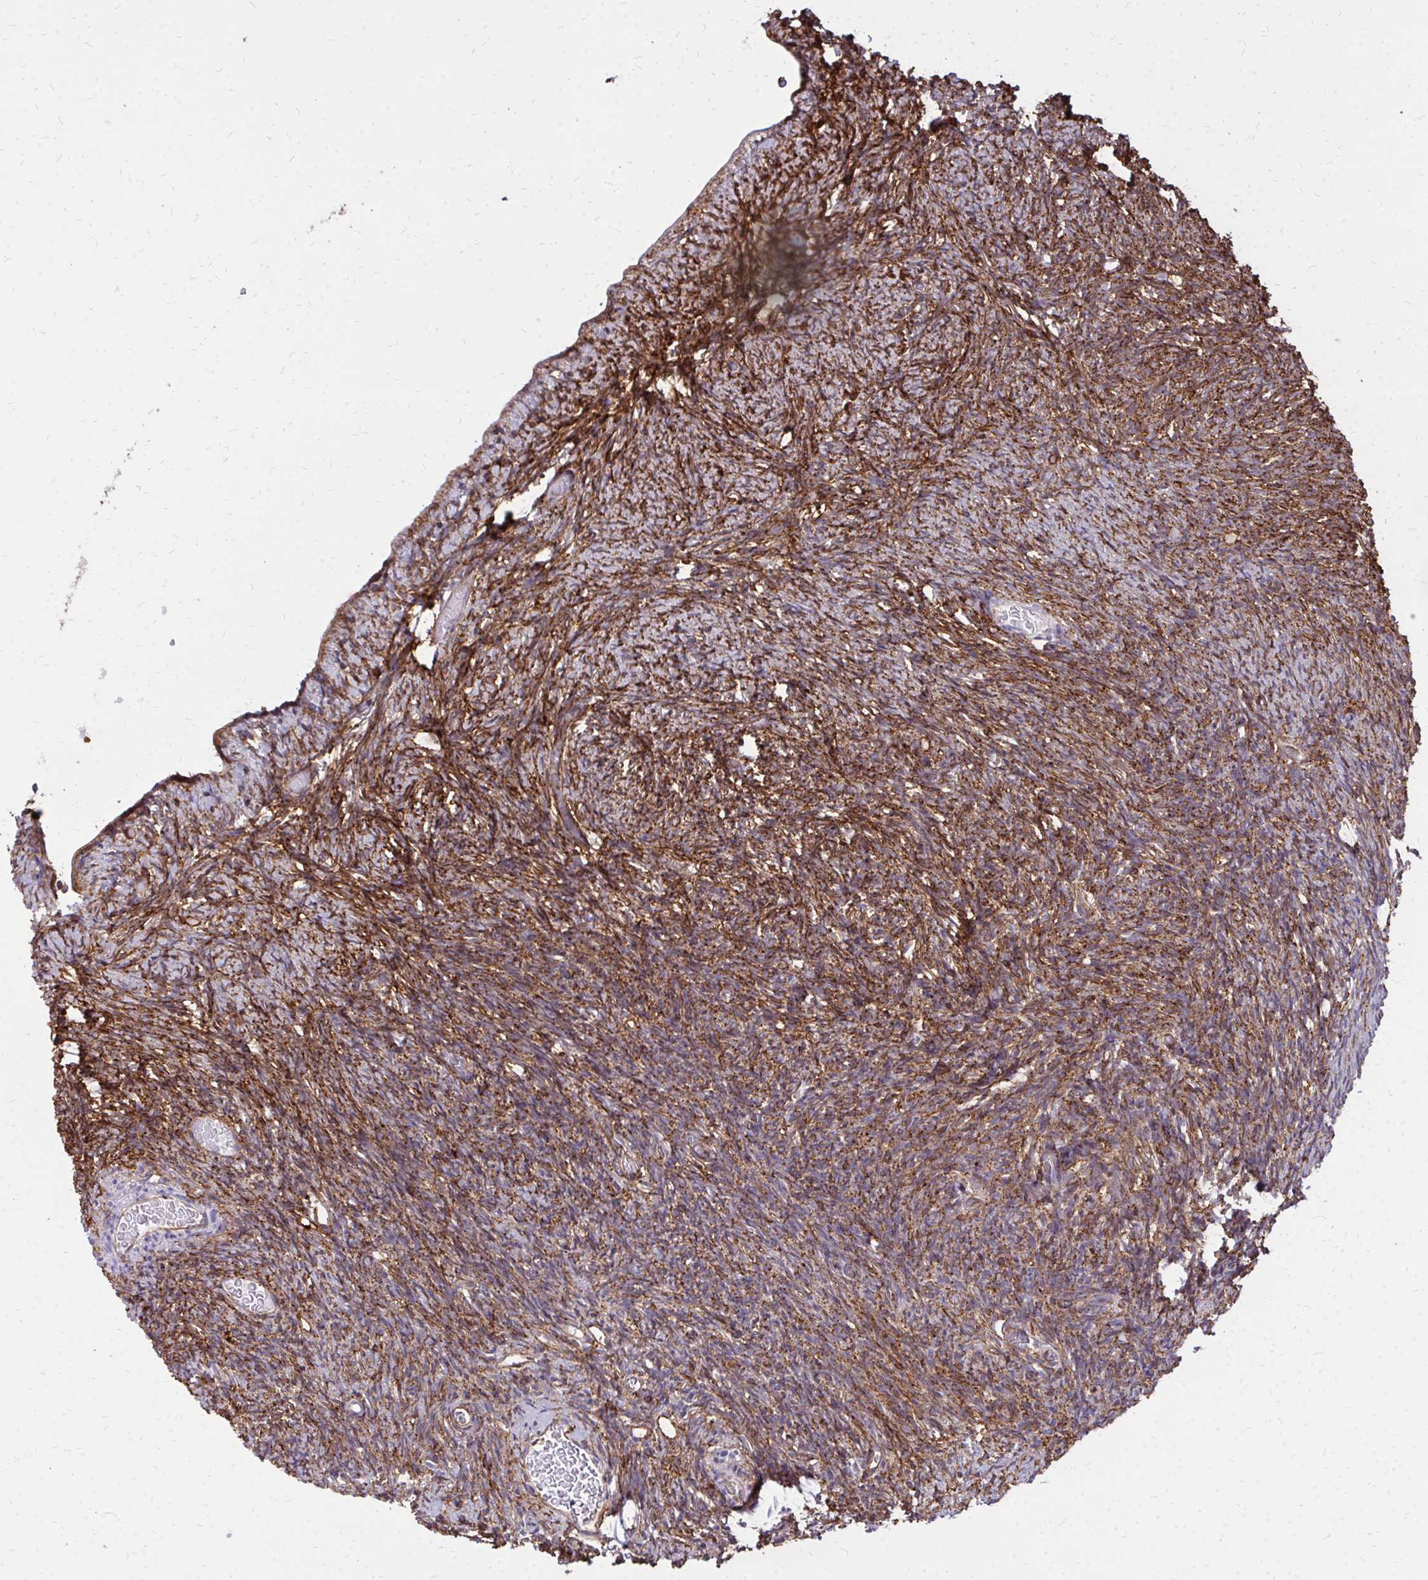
{"staining": {"intensity": "strong", "quantity": ">75%", "location": "cytoplasmic/membranous"}, "tissue": "ovary", "cell_type": "Ovarian stroma cells", "image_type": "normal", "snomed": [{"axis": "morphology", "description": "Normal tissue, NOS"}, {"axis": "topography", "description": "Ovary"}], "caption": "Benign ovary was stained to show a protein in brown. There is high levels of strong cytoplasmic/membranous positivity in approximately >75% of ovarian stroma cells.", "gene": "MARCKSL1", "patient": {"sex": "female", "age": 39}}